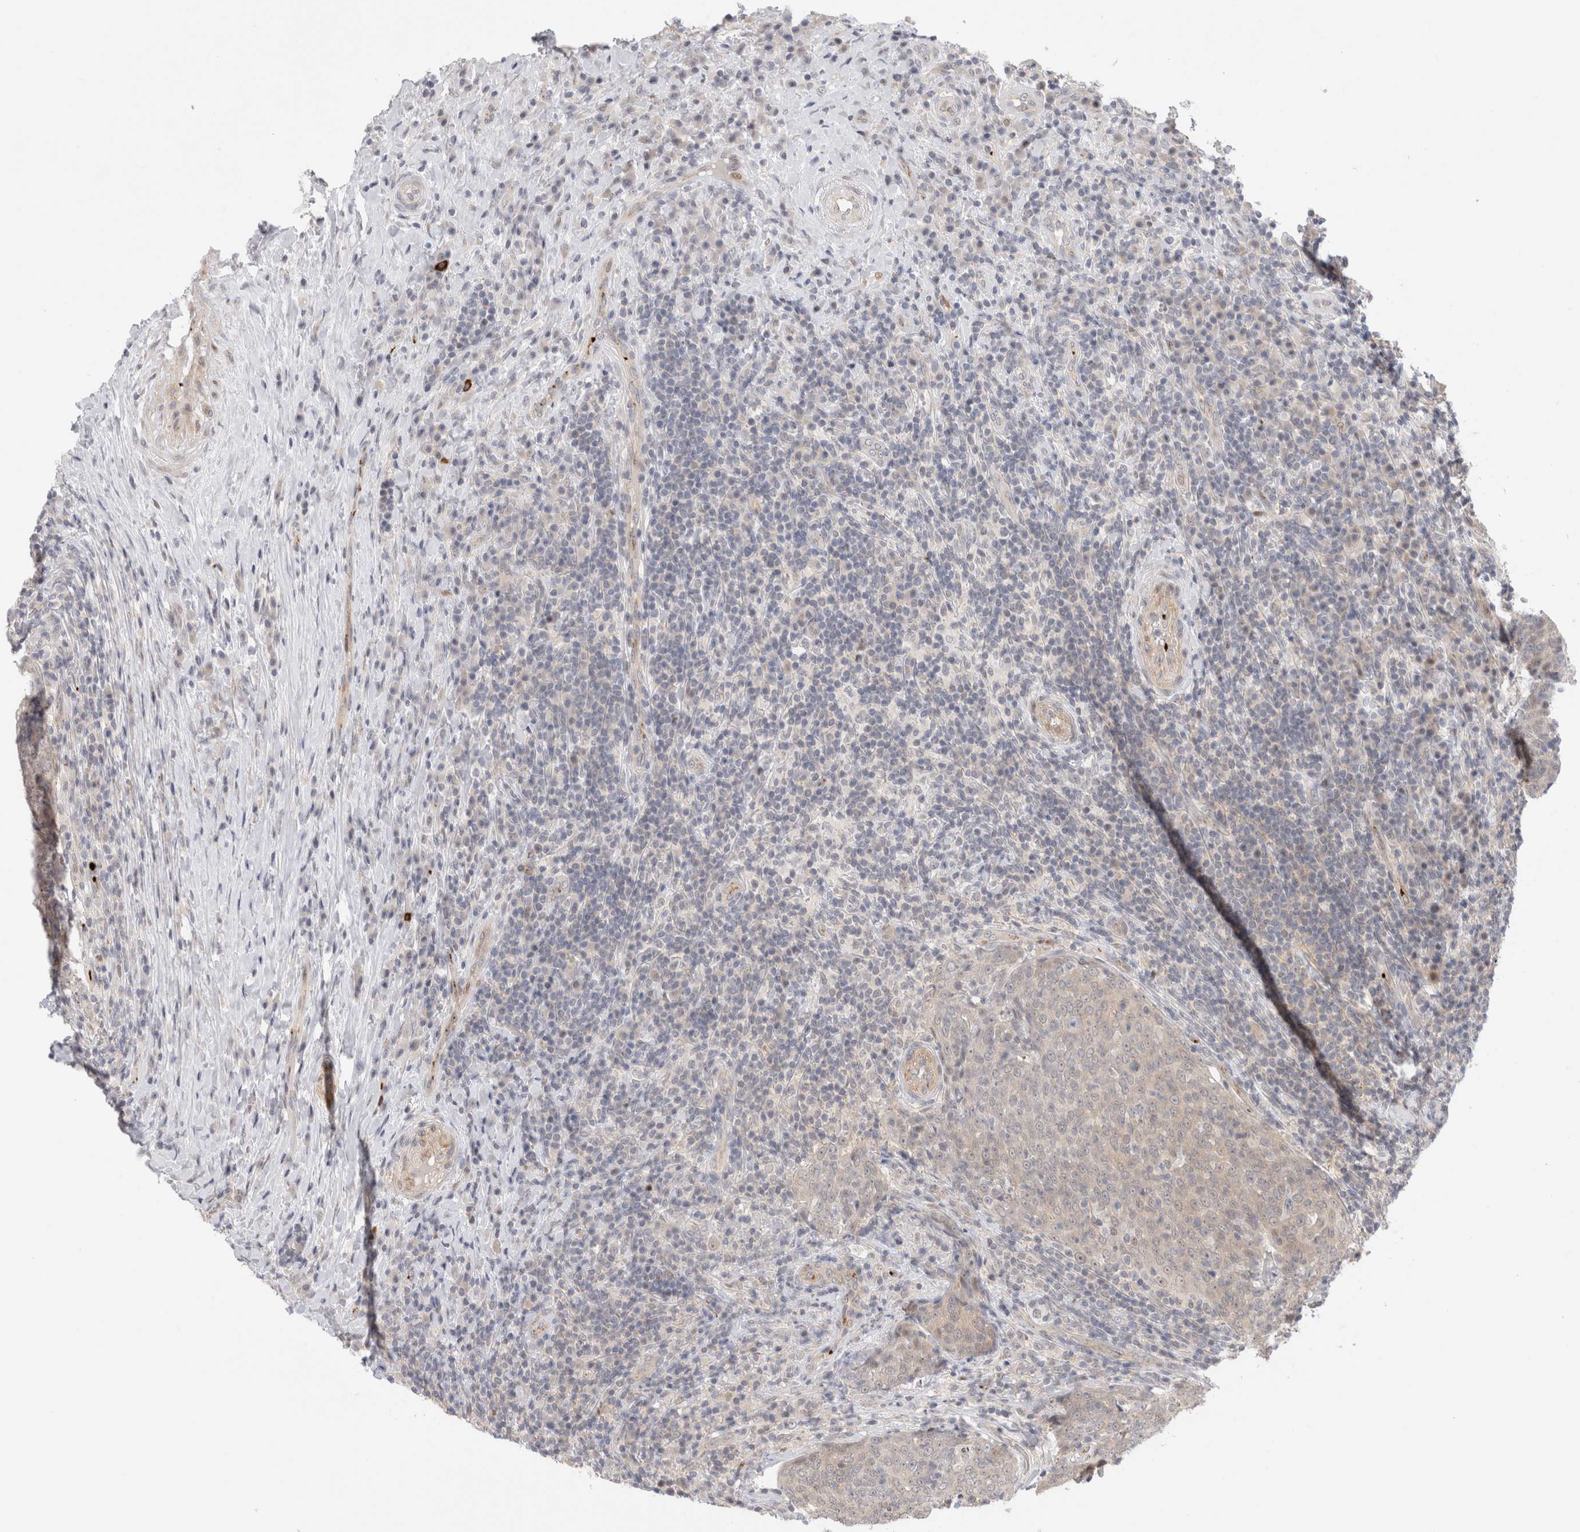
{"staining": {"intensity": "negative", "quantity": "none", "location": "none"}, "tissue": "head and neck cancer", "cell_type": "Tumor cells", "image_type": "cancer", "snomed": [{"axis": "morphology", "description": "Squamous cell carcinoma, NOS"}, {"axis": "morphology", "description": "Squamous cell carcinoma, metastatic, NOS"}, {"axis": "topography", "description": "Lymph node"}, {"axis": "topography", "description": "Head-Neck"}], "caption": "Micrograph shows no protein positivity in tumor cells of head and neck cancer (squamous cell carcinoma) tissue. (DAB immunohistochemistry, high magnification).", "gene": "VPS28", "patient": {"sex": "male", "age": 62}}